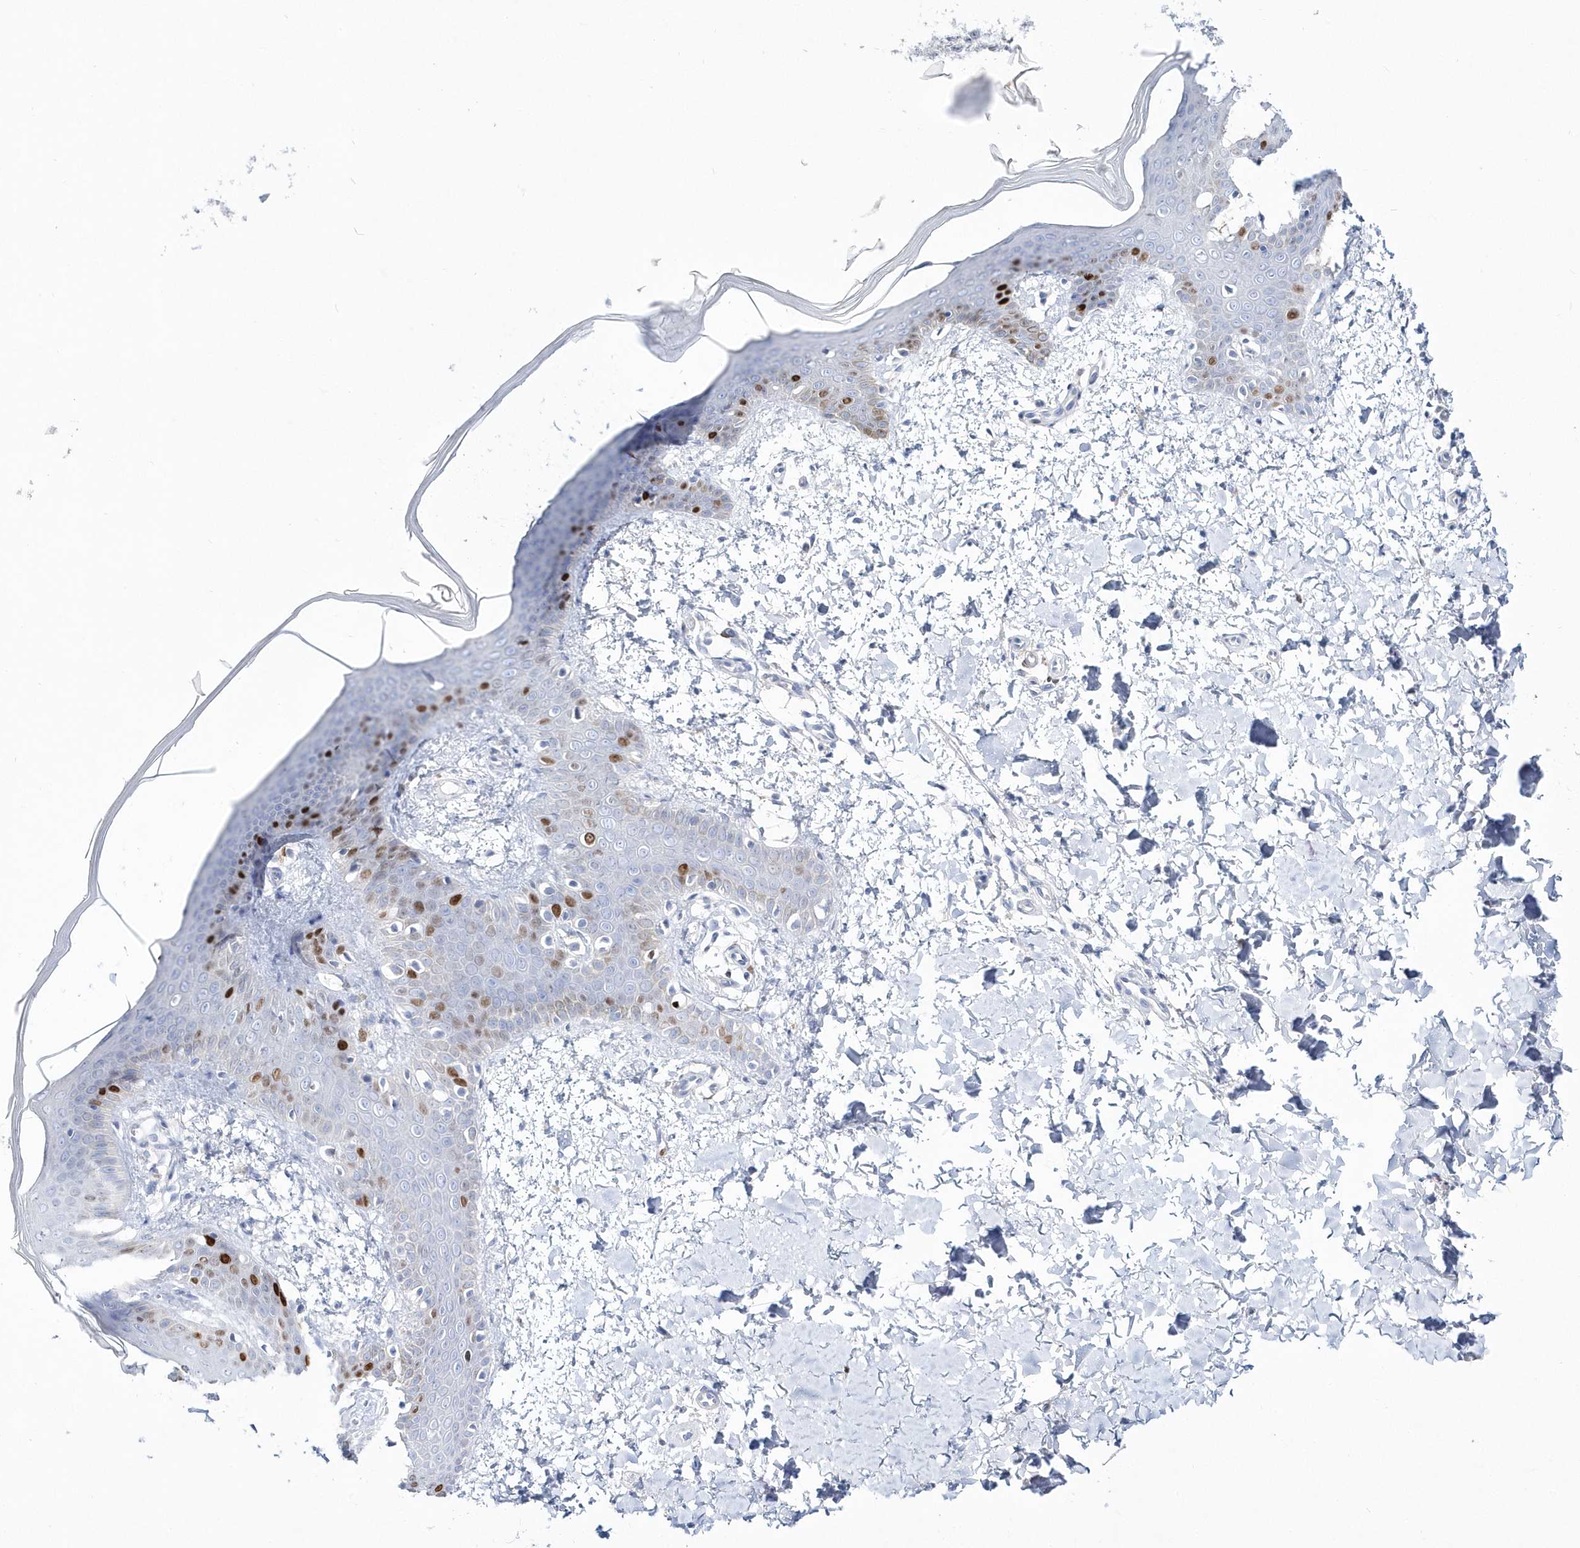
{"staining": {"intensity": "negative", "quantity": "none", "location": "none"}, "tissue": "skin", "cell_type": "Fibroblasts", "image_type": "normal", "snomed": [{"axis": "morphology", "description": "Normal tissue, NOS"}, {"axis": "topography", "description": "Skin"}], "caption": "Immunohistochemical staining of normal human skin displays no significant staining in fibroblasts.", "gene": "TMCO6", "patient": {"sex": "male", "age": 36}}